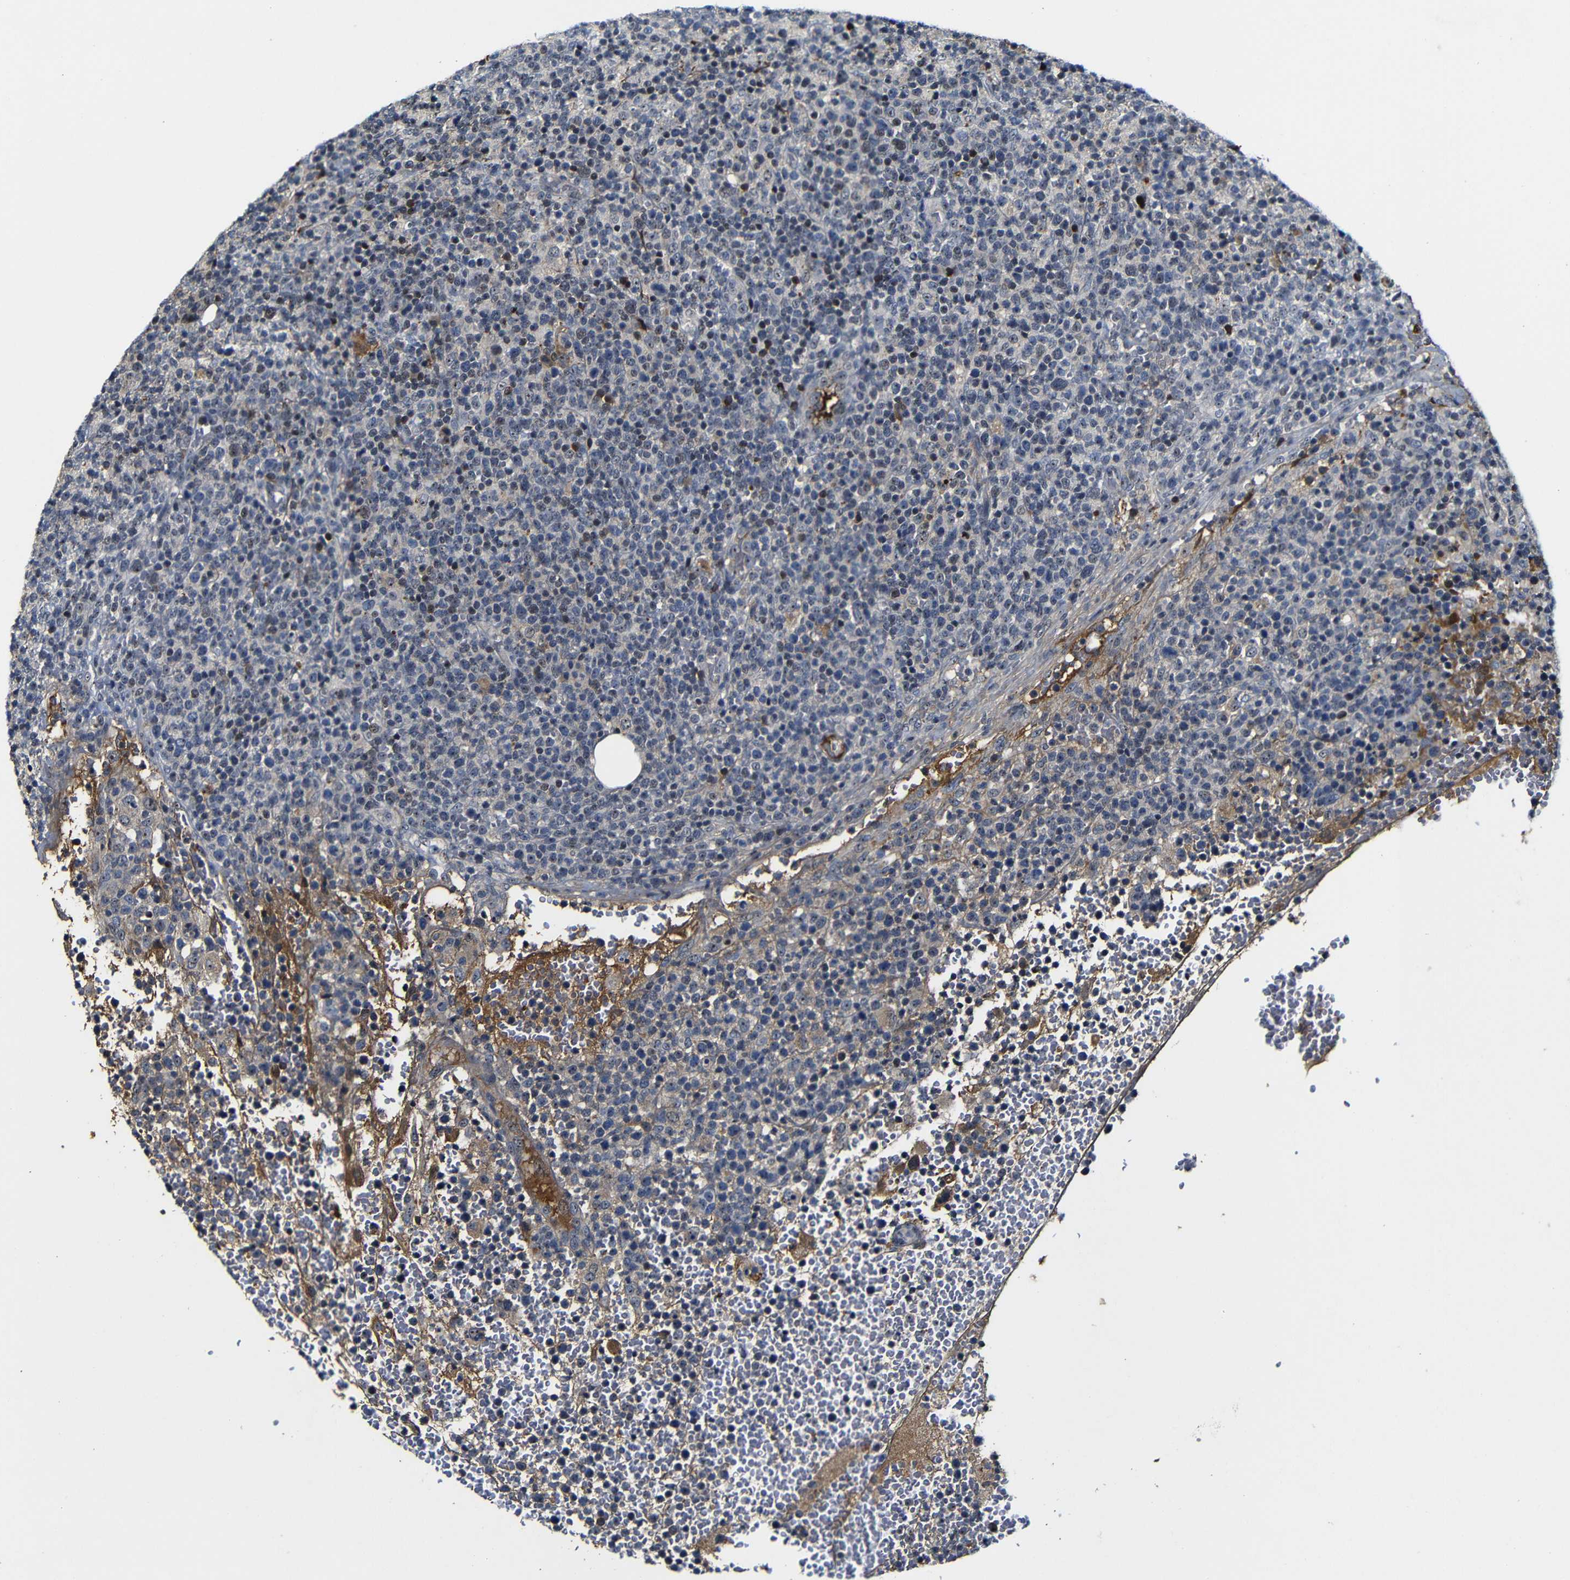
{"staining": {"intensity": "moderate", "quantity": "<25%", "location": "cytoplasmic/membranous"}, "tissue": "lymphoma", "cell_type": "Tumor cells", "image_type": "cancer", "snomed": [{"axis": "morphology", "description": "Malignant lymphoma, non-Hodgkin's type, High grade"}, {"axis": "topography", "description": "Lymph node"}], "caption": "Immunohistochemistry (IHC) of human high-grade malignant lymphoma, non-Hodgkin's type shows low levels of moderate cytoplasmic/membranous expression in about <25% of tumor cells. (Brightfield microscopy of DAB IHC at high magnification).", "gene": "MYC", "patient": {"sex": "male", "age": 61}}